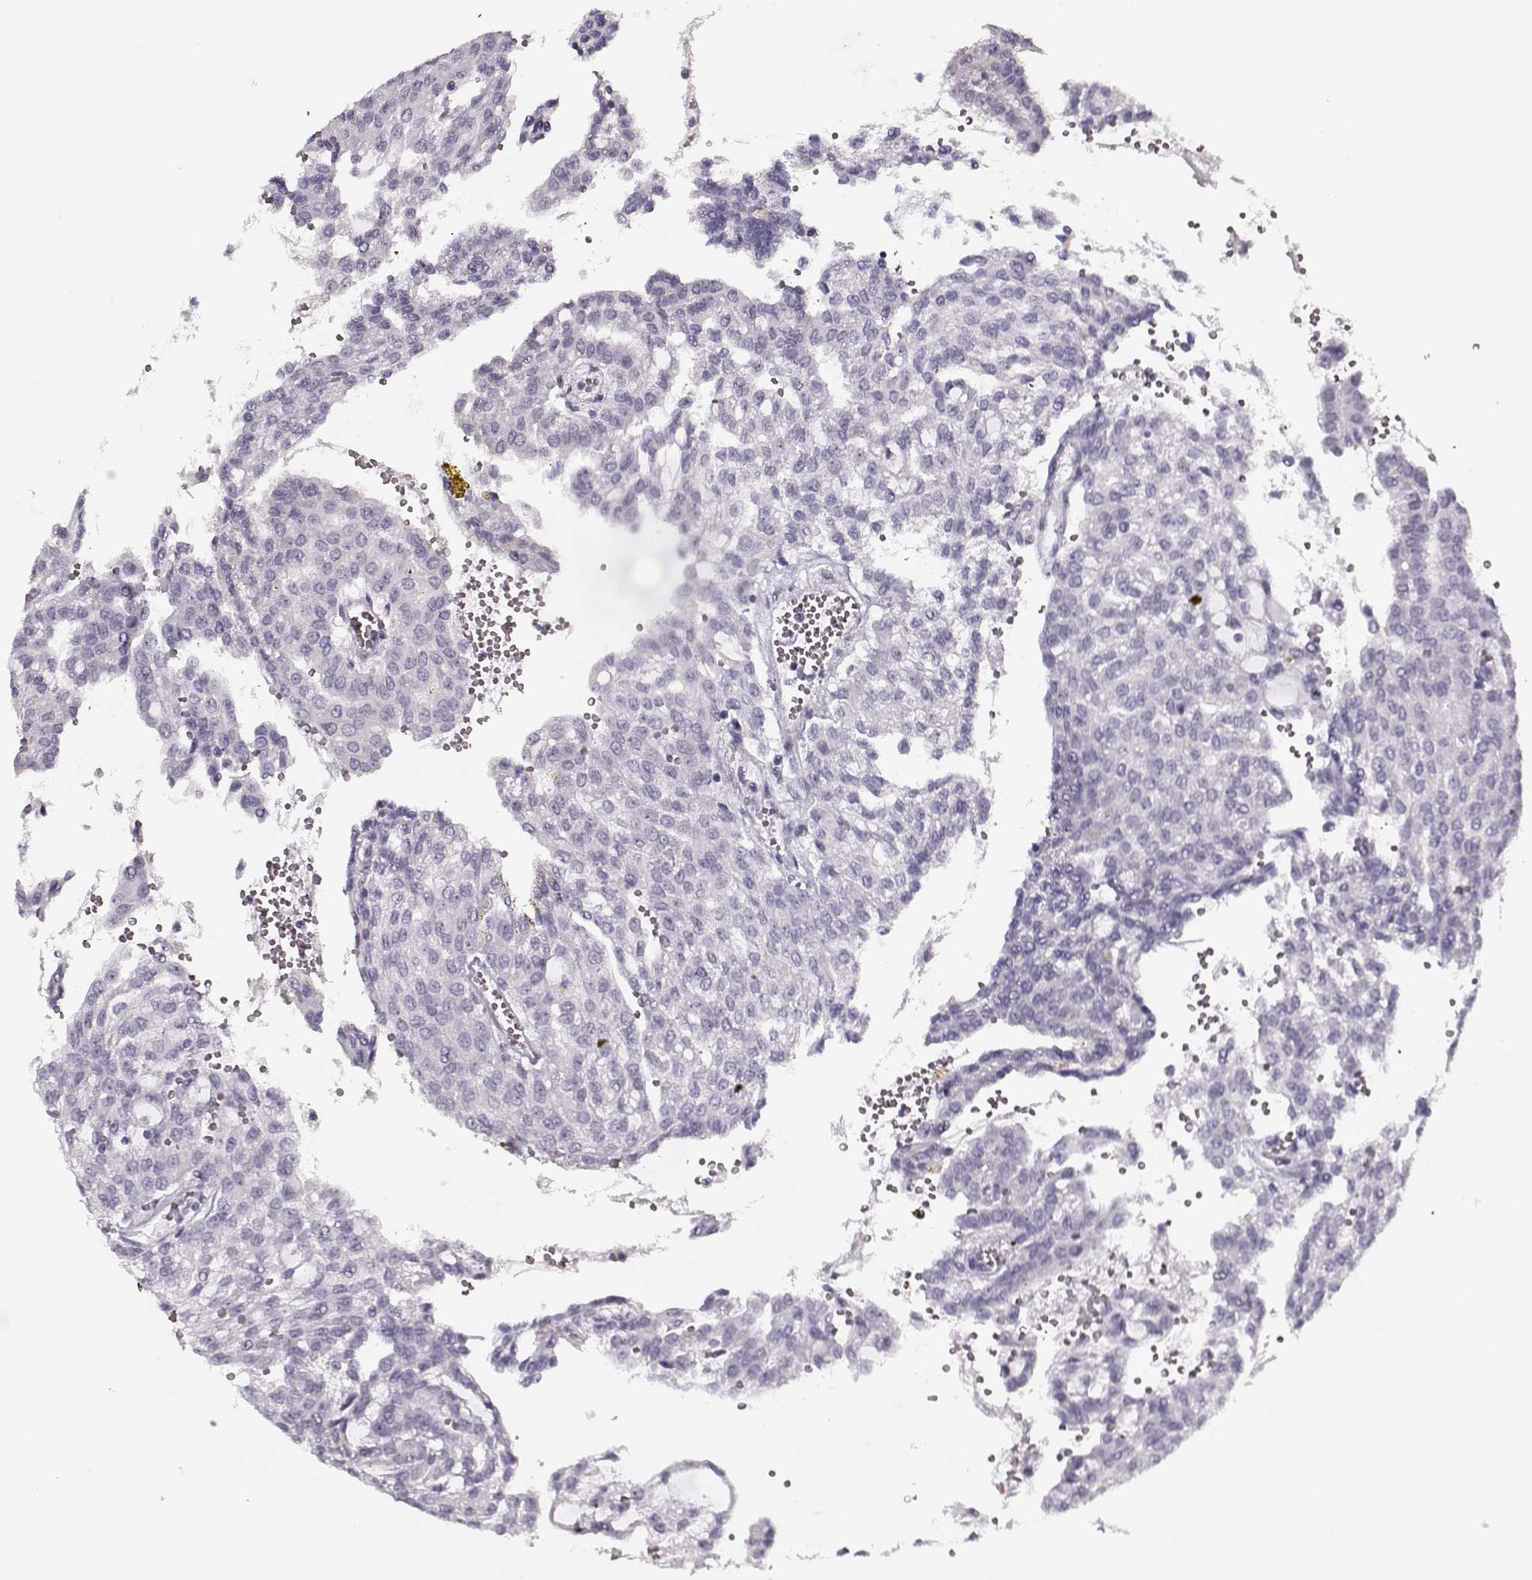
{"staining": {"intensity": "negative", "quantity": "none", "location": "none"}, "tissue": "renal cancer", "cell_type": "Tumor cells", "image_type": "cancer", "snomed": [{"axis": "morphology", "description": "Adenocarcinoma, NOS"}, {"axis": "topography", "description": "Kidney"}], "caption": "This is a image of immunohistochemistry staining of renal cancer, which shows no positivity in tumor cells.", "gene": "PNMT", "patient": {"sex": "male", "age": 63}}